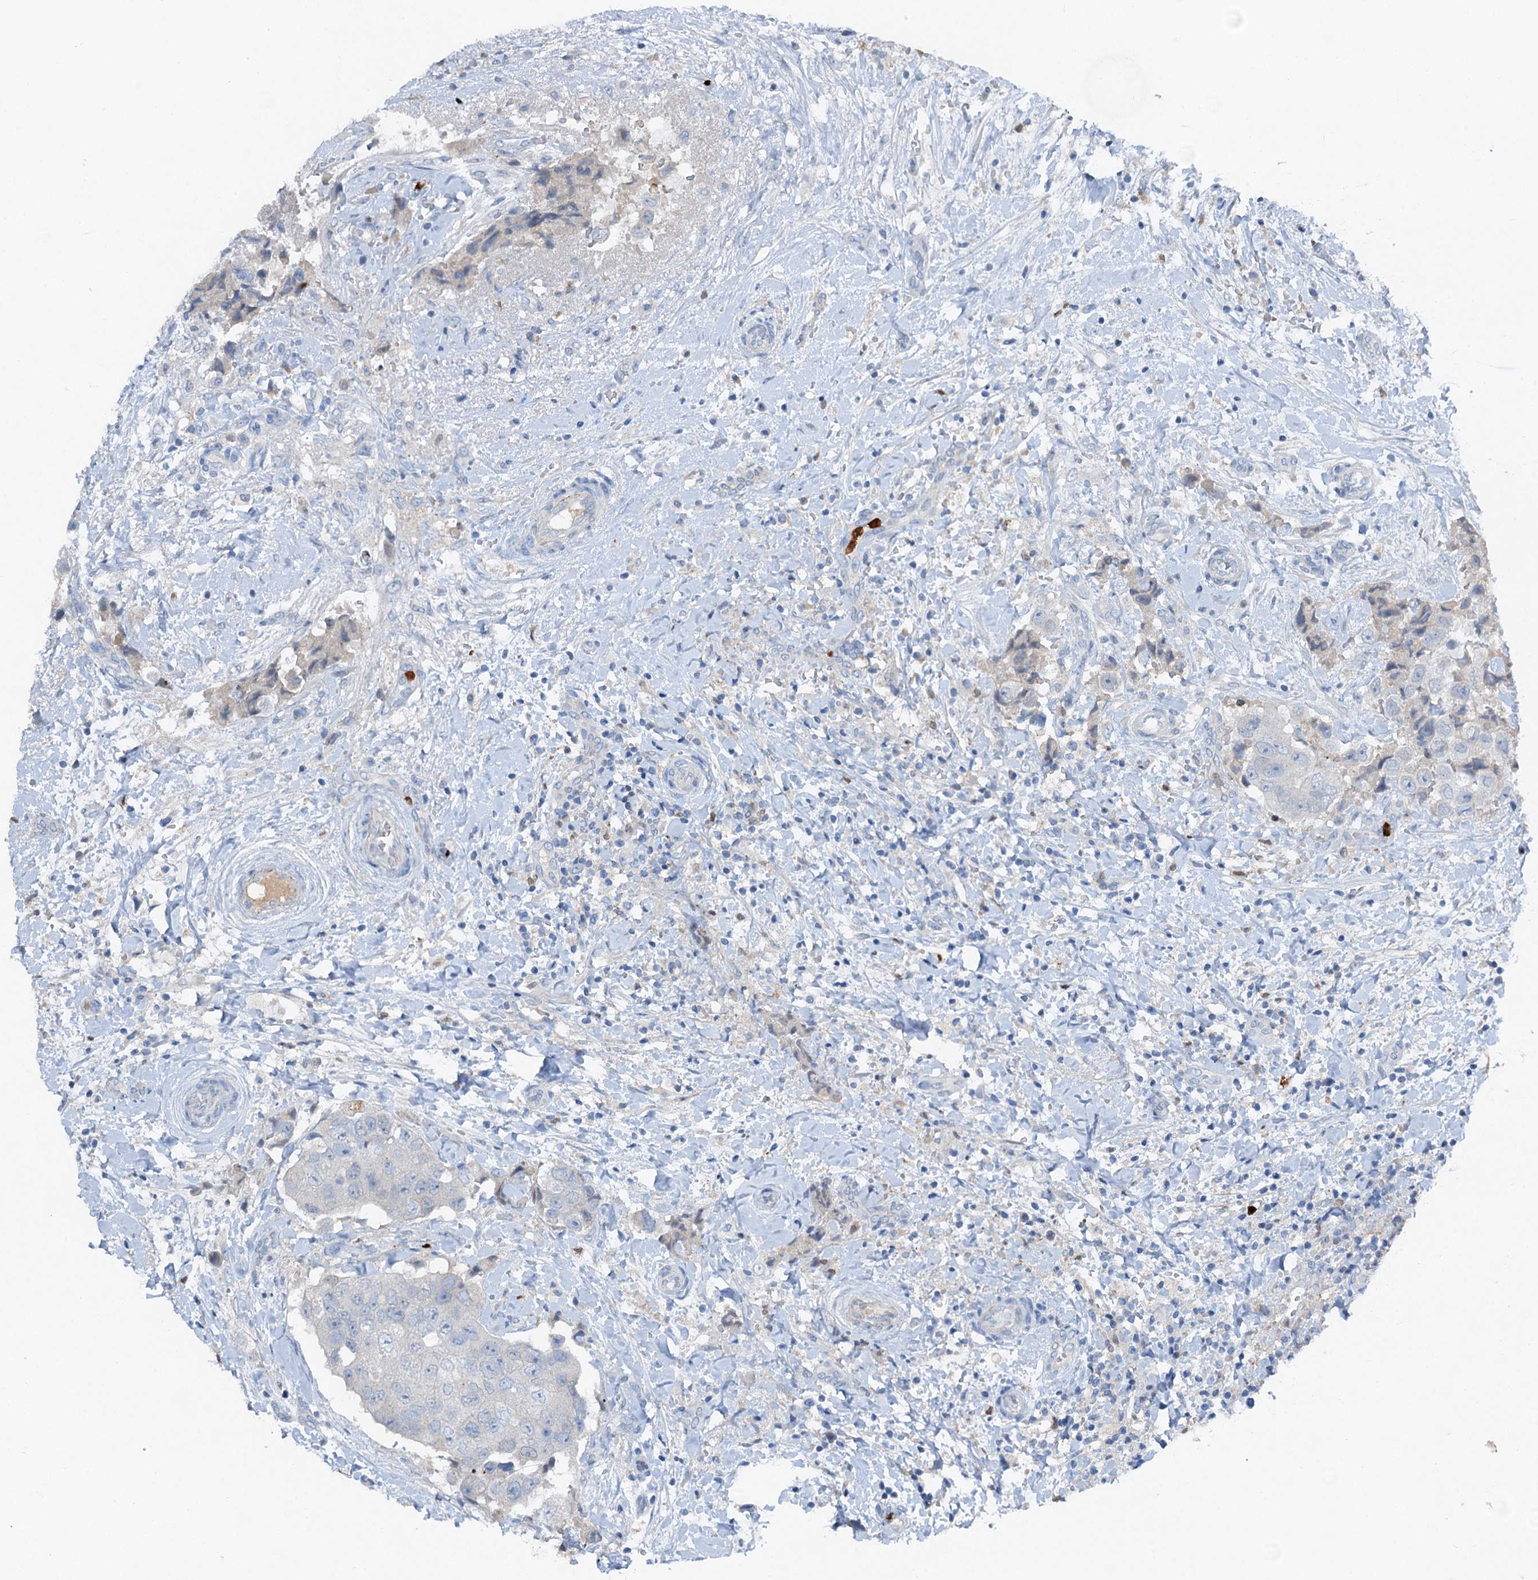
{"staining": {"intensity": "negative", "quantity": "none", "location": "none"}, "tissue": "breast cancer", "cell_type": "Tumor cells", "image_type": "cancer", "snomed": [{"axis": "morphology", "description": "Normal tissue, NOS"}, {"axis": "morphology", "description": "Duct carcinoma"}, {"axis": "topography", "description": "Breast"}], "caption": "DAB immunohistochemical staining of breast infiltrating ductal carcinoma reveals no significant positivity in tumor cells. (Brightfield microscopy of DAB (3,3'-diaminobenzidine) immunohistochemistry at high magnification).", "gene": "OTOA", "patient": {"sex": "female", "age": 62}}